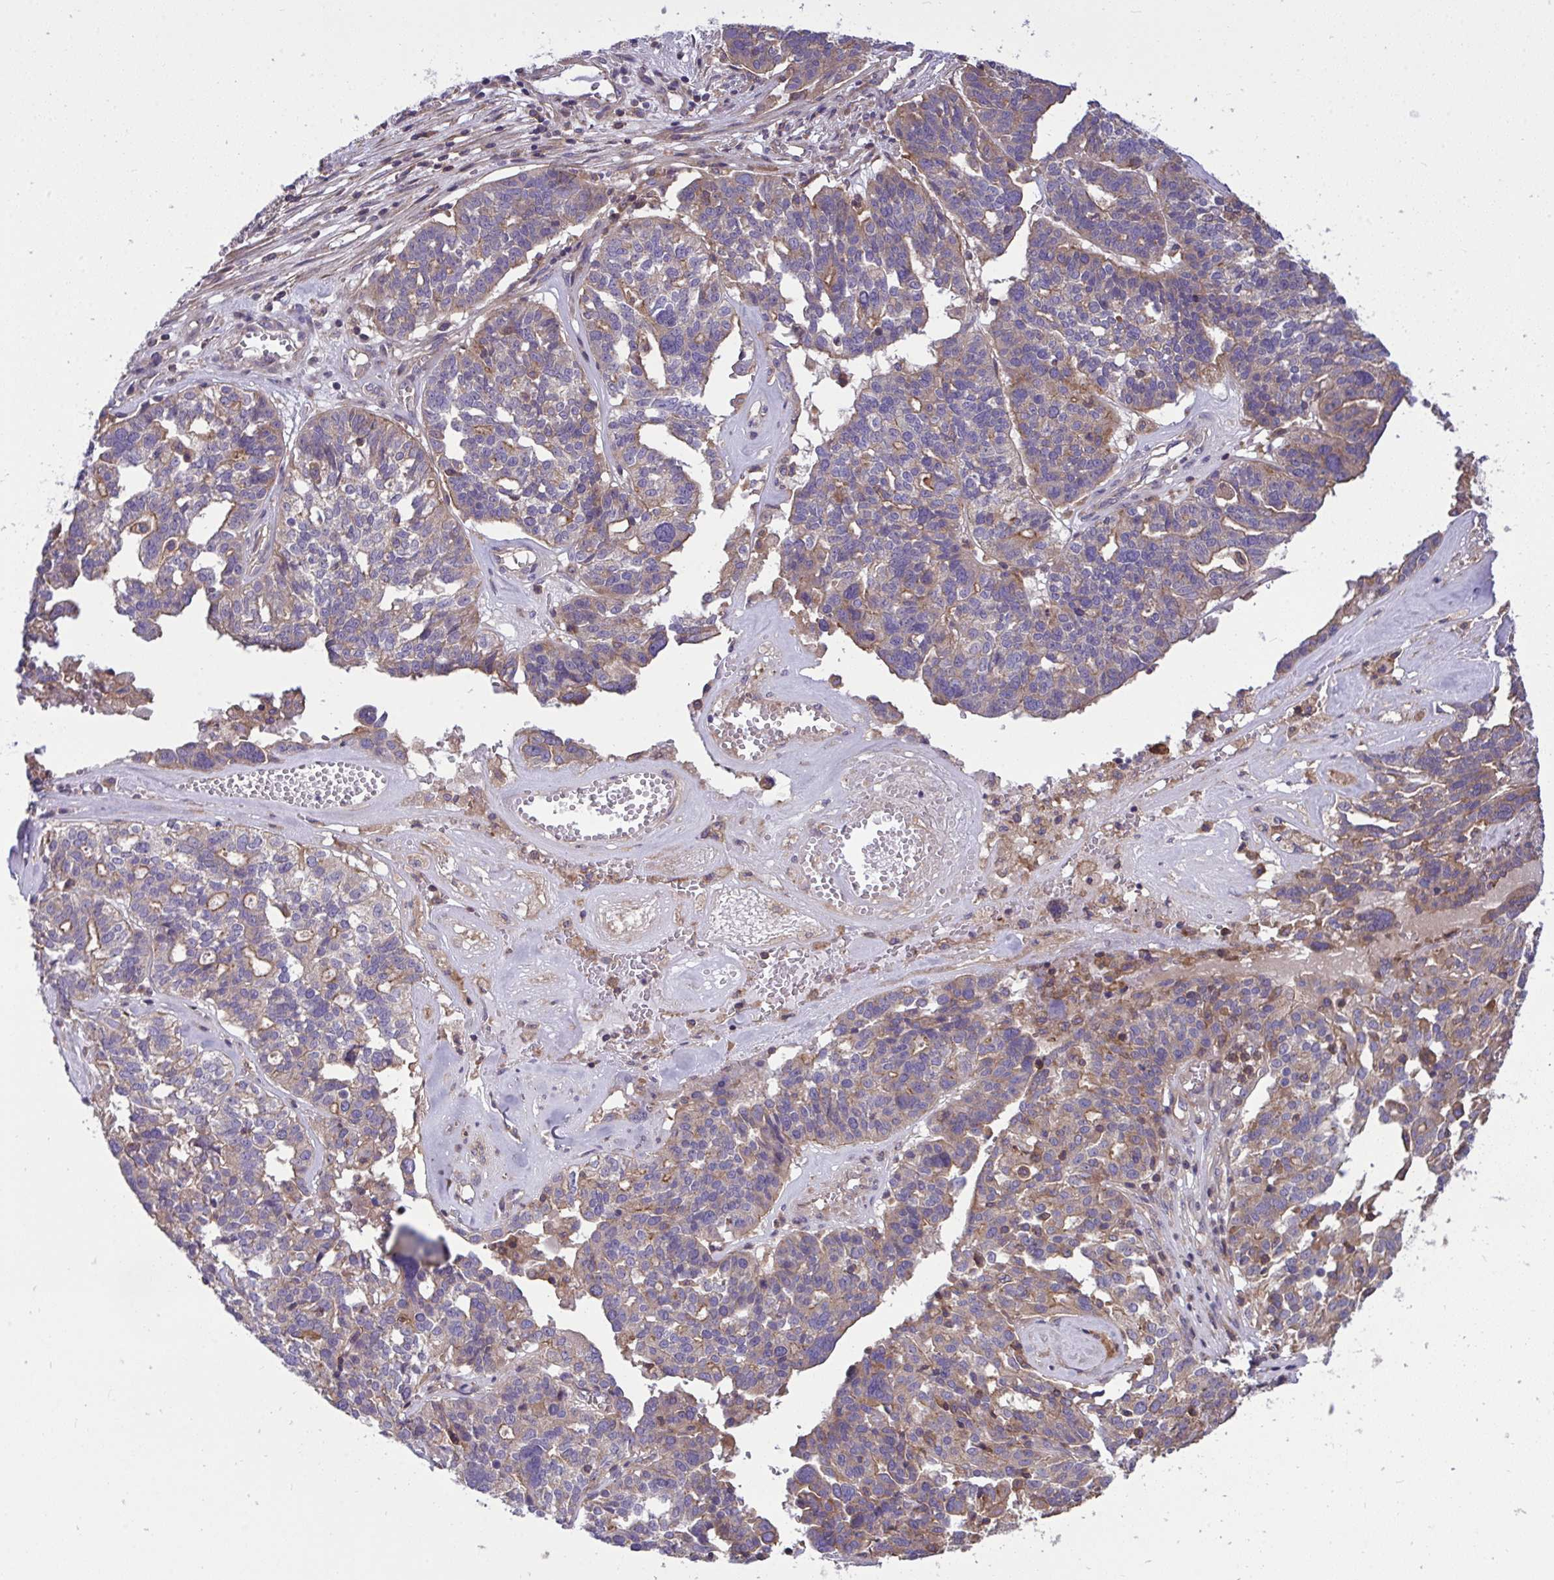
{"staining": {"intensity": "weak", "quantity": "25%-75%", "location": "cytoplasmic/membranous"}, "tissue": "ovarian cancer", "cell_type": "Tumor cells", "image_type": "cancer", "snomed": [{"axis": "morphology", "description": "Cystadenocarcinoma, serous, NOS"}, {"axis": "topography", "description": "Ovary"}], "caption": "A histopathology image of serous cystadenocarcinoma (ovarian) stained for a protein displays weak cytoplasmic/membranous brown staining in tumor cells.", "gene": "GRB14", "patient": {"sex": "female", "age": 59}}